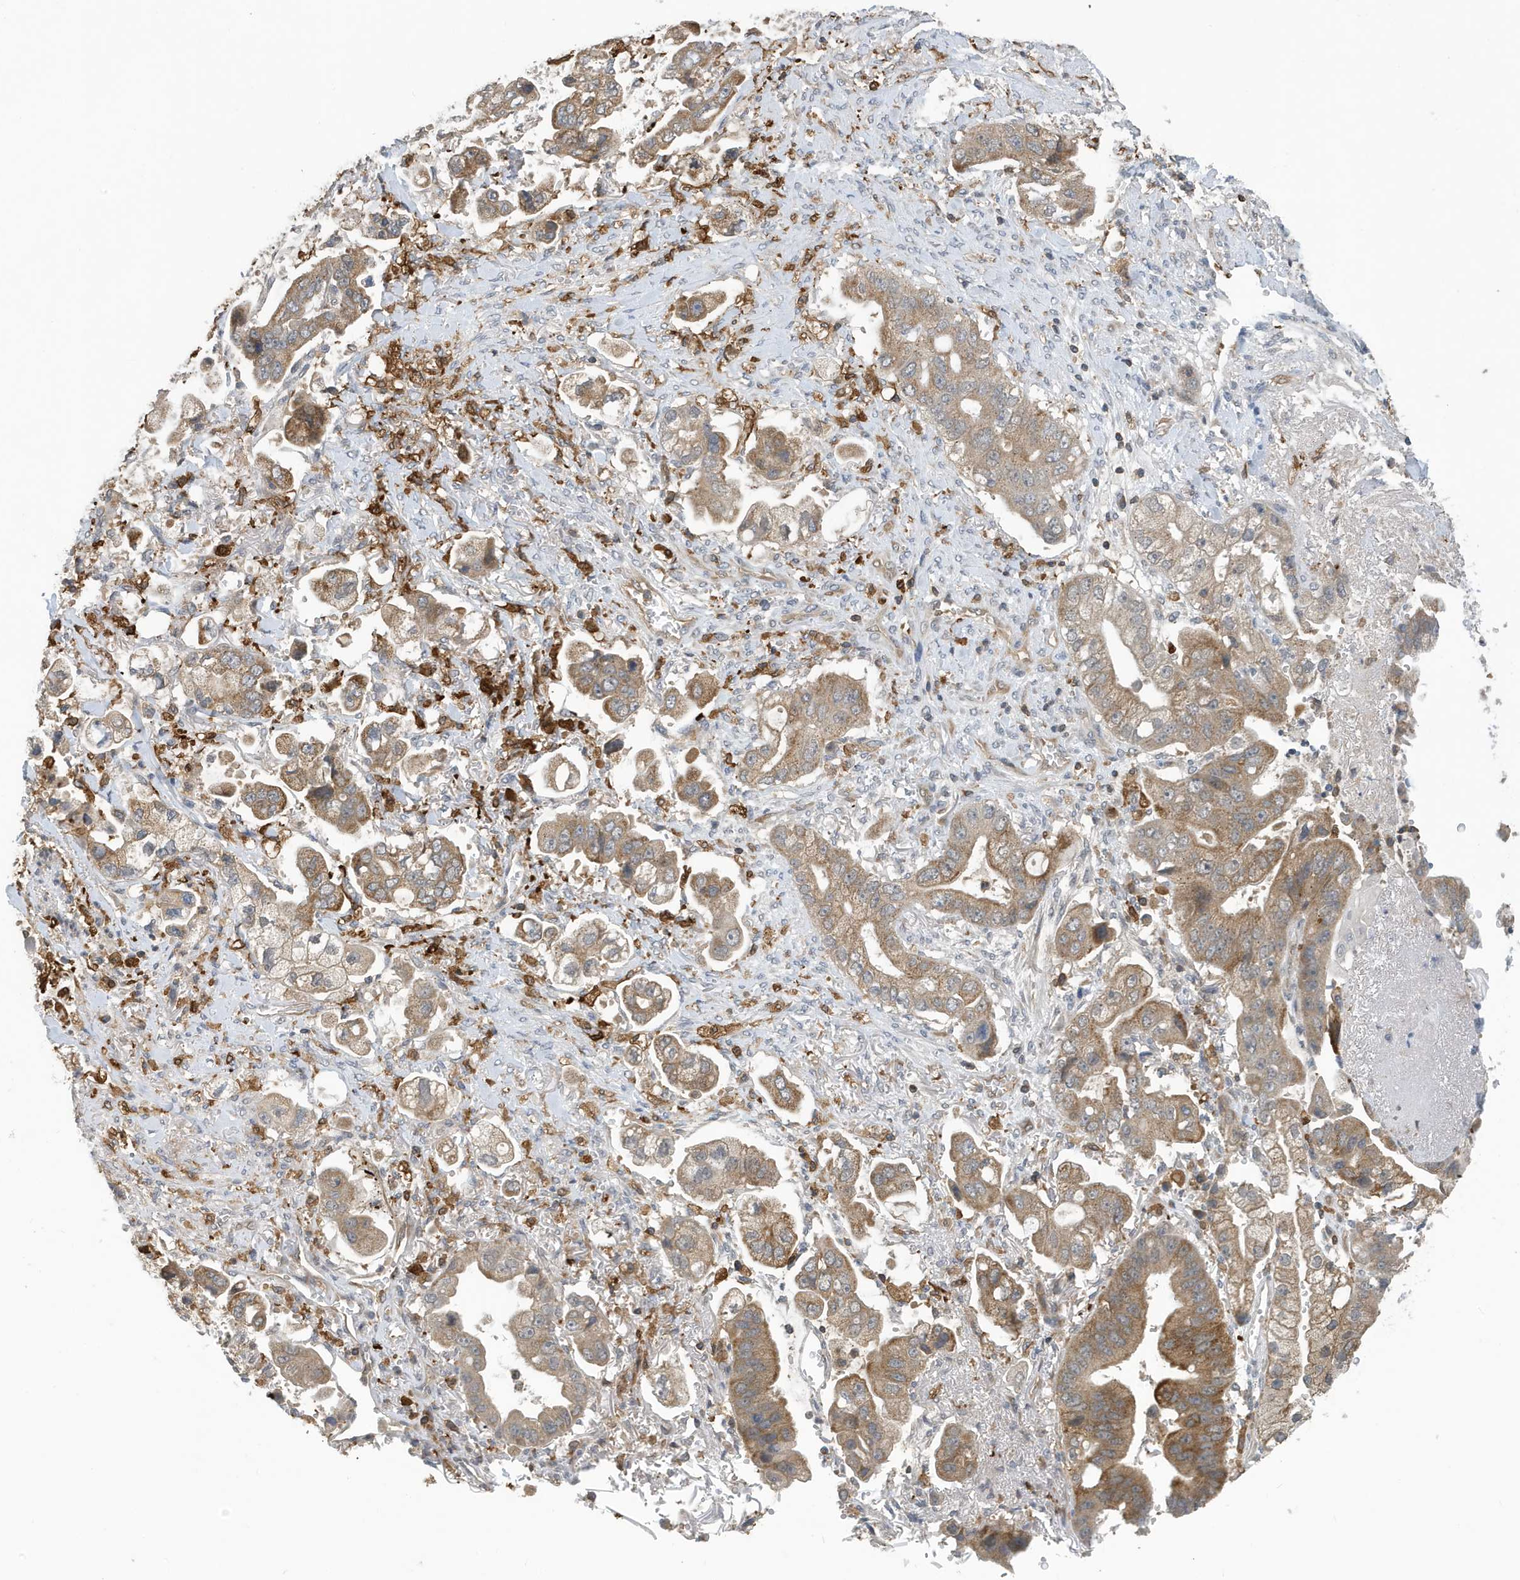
{"staining": {"intensity": "weak", "quantity": ">75%", "location": "cytoplasmic/membranous"}, "tissue": "stomach cancer", "cell_type": "Tumor cells", "image_type": "cancer", "snomed": [{"axis": "morphology", "description": "Adenocarcinoma, NOS"}, {"axis": "topography", "description": "Stomach"}], "caption": "Stomach cancer stained for a protein displays weak cytoplasmic/membranous positivity in tumor cells.", "gene": "NSUN3", "patient": {"sex": "male", "age": 62}}